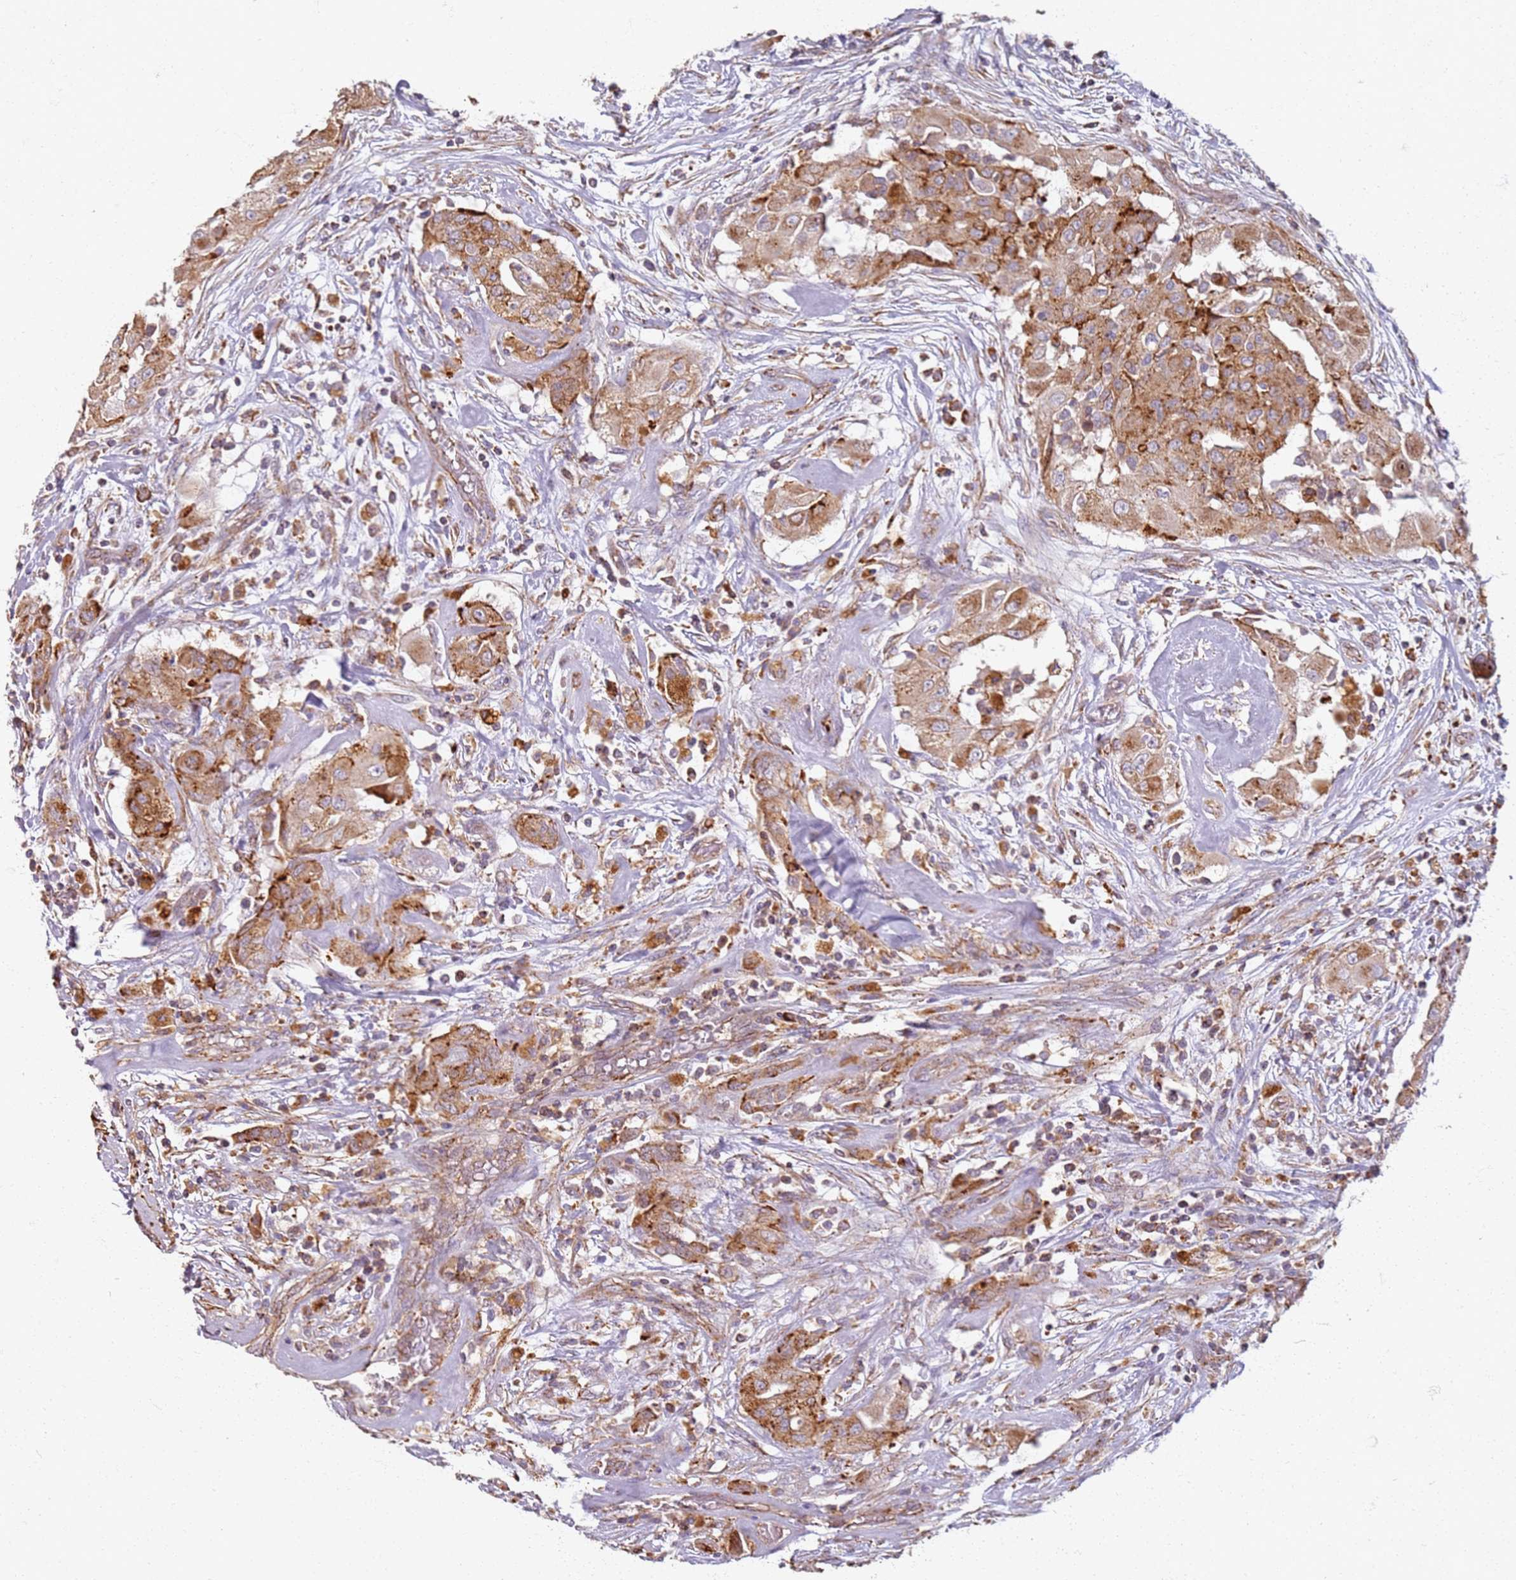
{"staining": {"intensity": "moderate", "quantity": ">75%", "location": "cytoplasmic/membranous"}, "tissue": "thyroid cancer", "cell_type": "Tumor cells", "image_type": "cancer", "snomed": [{"axis": "morphology", "description": "Papillary adenocarcinoma, NOS"}, {"axis": "topography", "description": "Thyroid gland"}], "caption": "Immunohistochemistry histopathology image of neoplastic tissue: human thyroid papillary adenocarcinoma stained using immunohistochemistry demonstrates medium levels of moderate protein expression localized specifically in the cytoplasmic/membranous of tumor cells, appearing as a cytoplasmic/membranous brown color.", "gene": "PROKR2", "patient": {"sex": "female", "age": 59}}